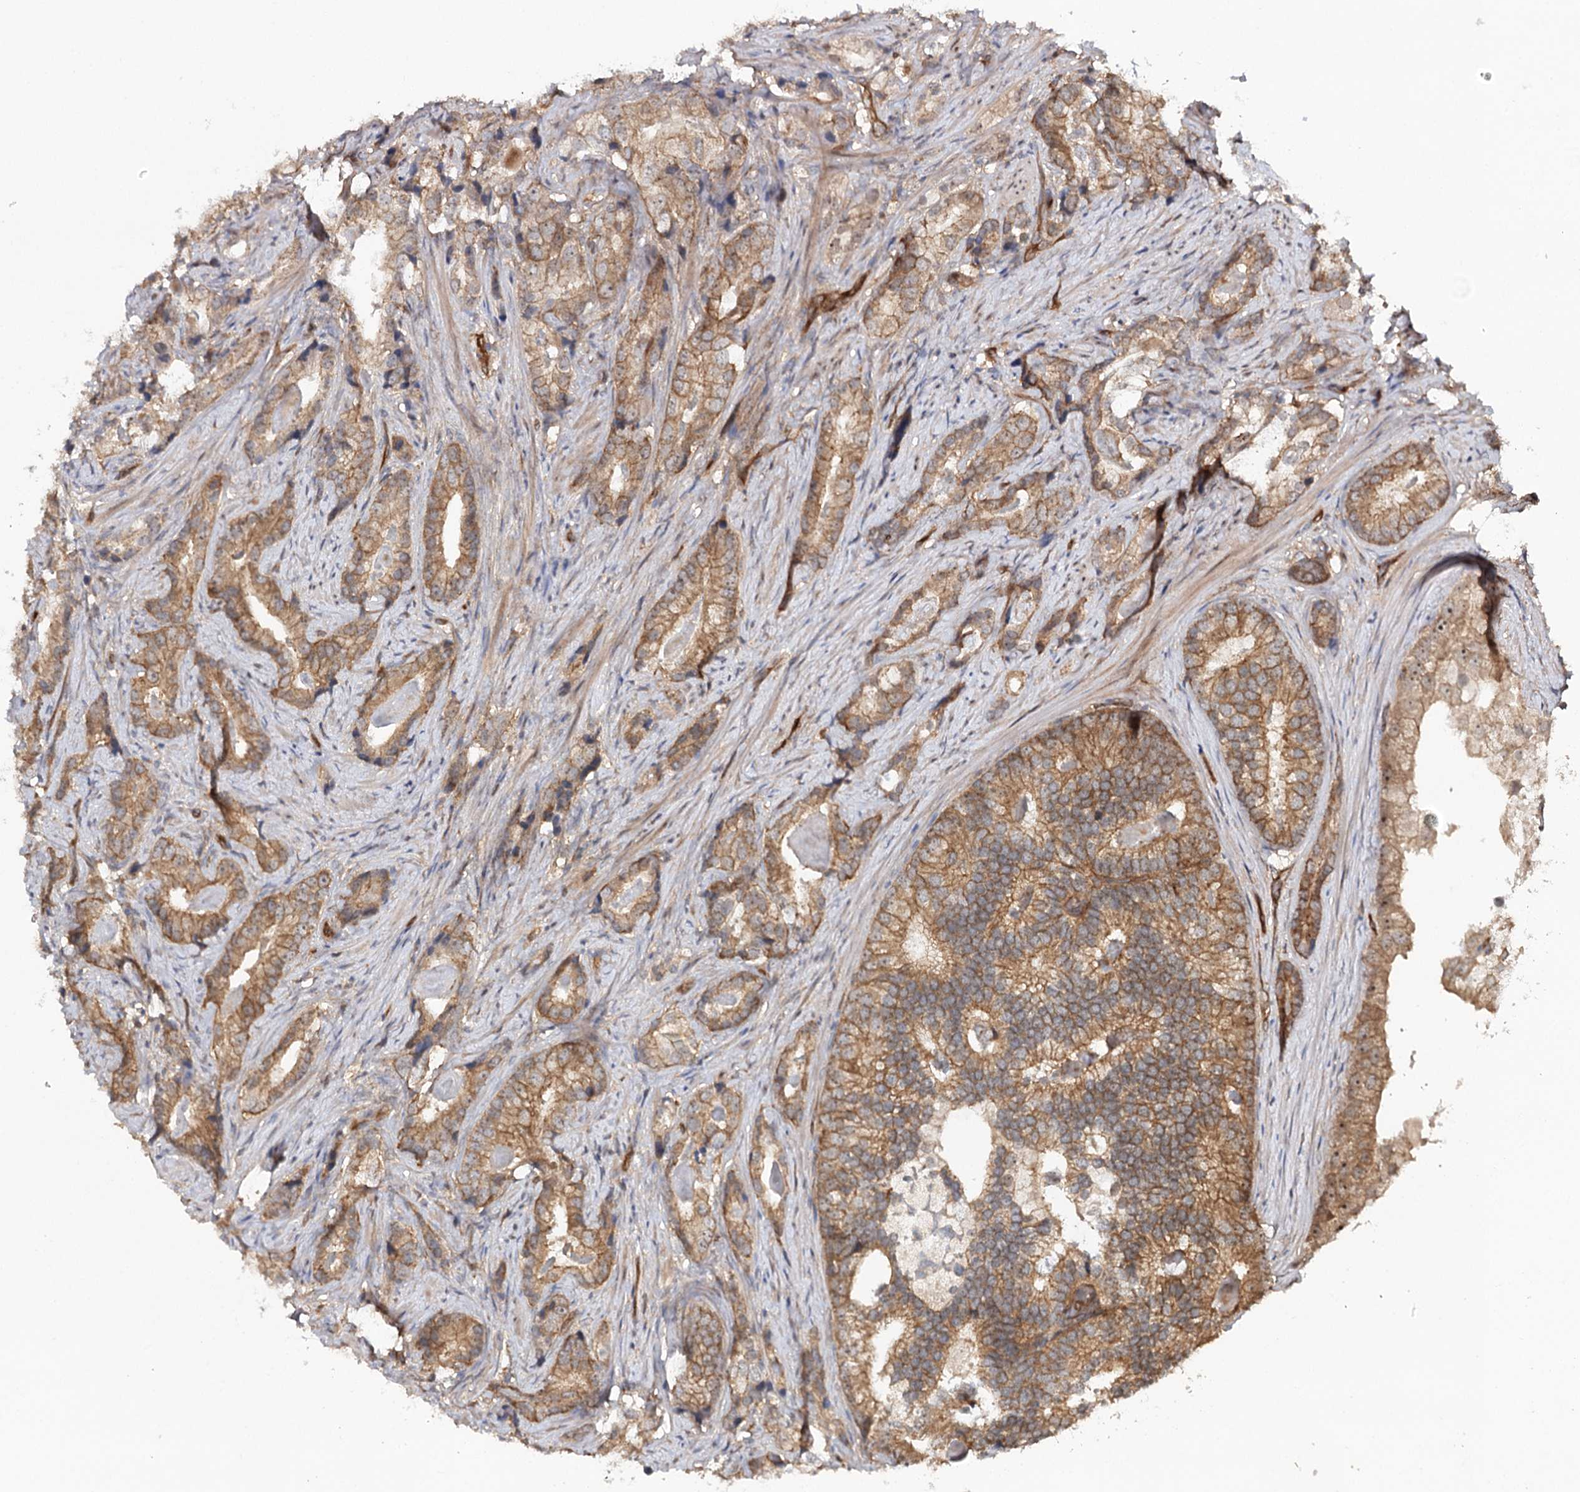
{"staining": {"intensity": "moderate", "quantity": ">75%", "location": "cytoplasmic/membranous"}, "tissue": "prostate cancer", "cell_type": "Tumor cells", "image_type": "cancer", "snomed": [{"axis": "morphology", "description": "Adenocarcinoma, Low grade"}, {"axis": "topography", "description": "Prostate"}], "caption": "Tumor cells show medium levels of moderate cytoplasmic/membranous expression in approximately >75% of cells in human adenocarcinoma (low-grade) (prostate).", "gene": "BCR", "patient": {"sex": "male", "age": 71}}